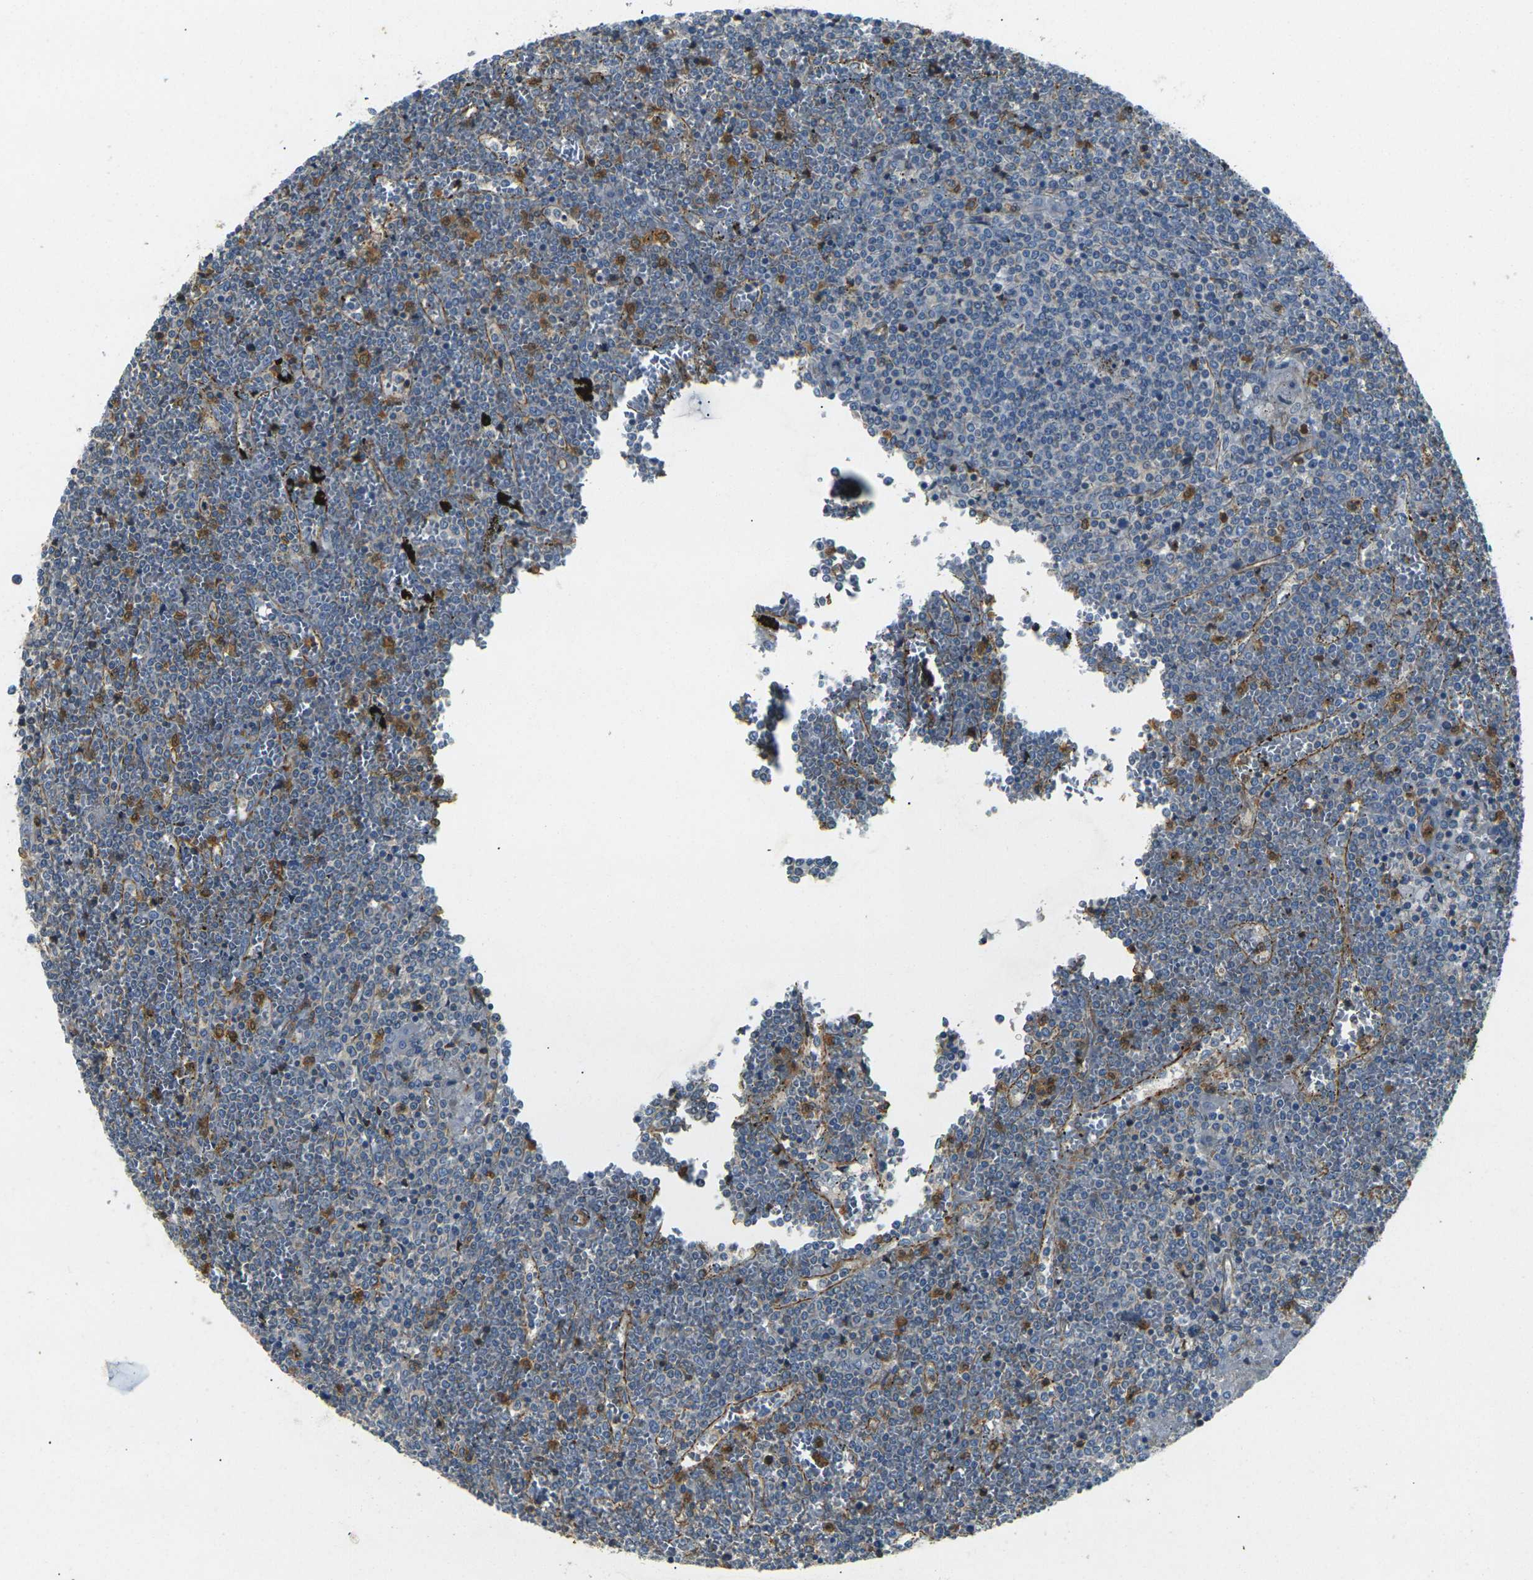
{"staining": {"intensity": "weak", "quantity": "<25%", "location": "cytoplasmic/membranous"}, "tissue": "lymphoma", "cell_type": "Tumor cells", "image_type": "cancer", "snomed": [{"axis": "morphology", "description": "Malignant lymphoma, non-Hodgkin's type, Low grade"}, {"axis": "topography", "description": "Spleen"}], "caption": "IHC image of human low-grade malignant lymphoma, non-Hodgkin's type stained for a protein (brown), which demonstrates no staining in tumor cells.", "gene": "EPHA7", "patient": {"sex": "female", "age": 19}}